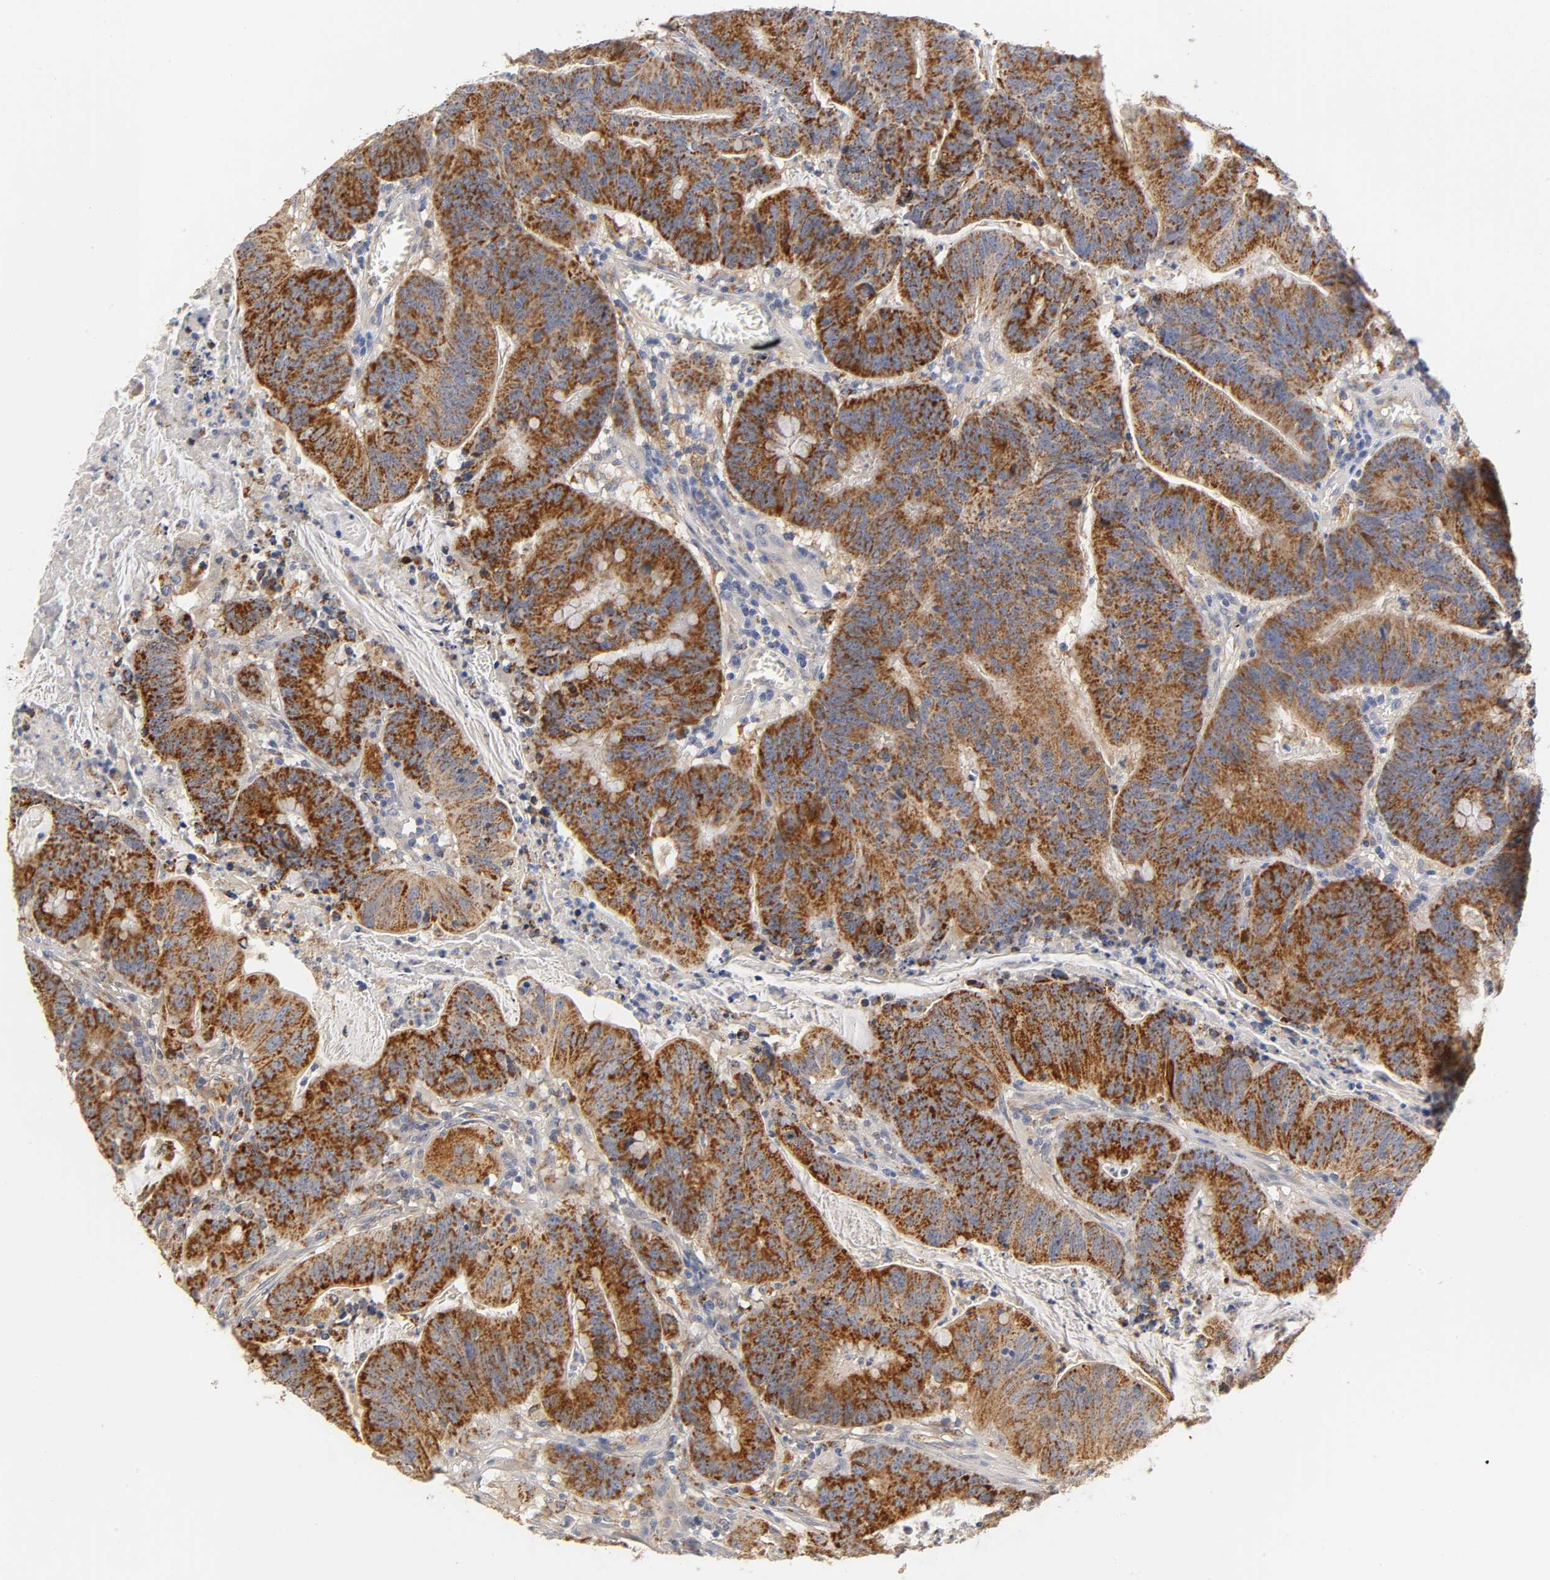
{"staining": {"intensity": "strong", "quantity": ">75%", "location": "cytoplasmic/membranous"}, "tissue": "colorectal cancer", "cell_type": "Tumor cells", "image_type": "cancer", "snomed": [{"axis": "morphology", "description": "Adenocarcinoma, NOS"}, {"axis": "topography", "description": "Colon"}], "caption": "Protein expression analysis of colorectal cancer reveals strong cytoplasmic/membranous positivity in about >75% of tumor cells.", "gene": "ISG15", "patient": {"sex": "male", "age": 45}}